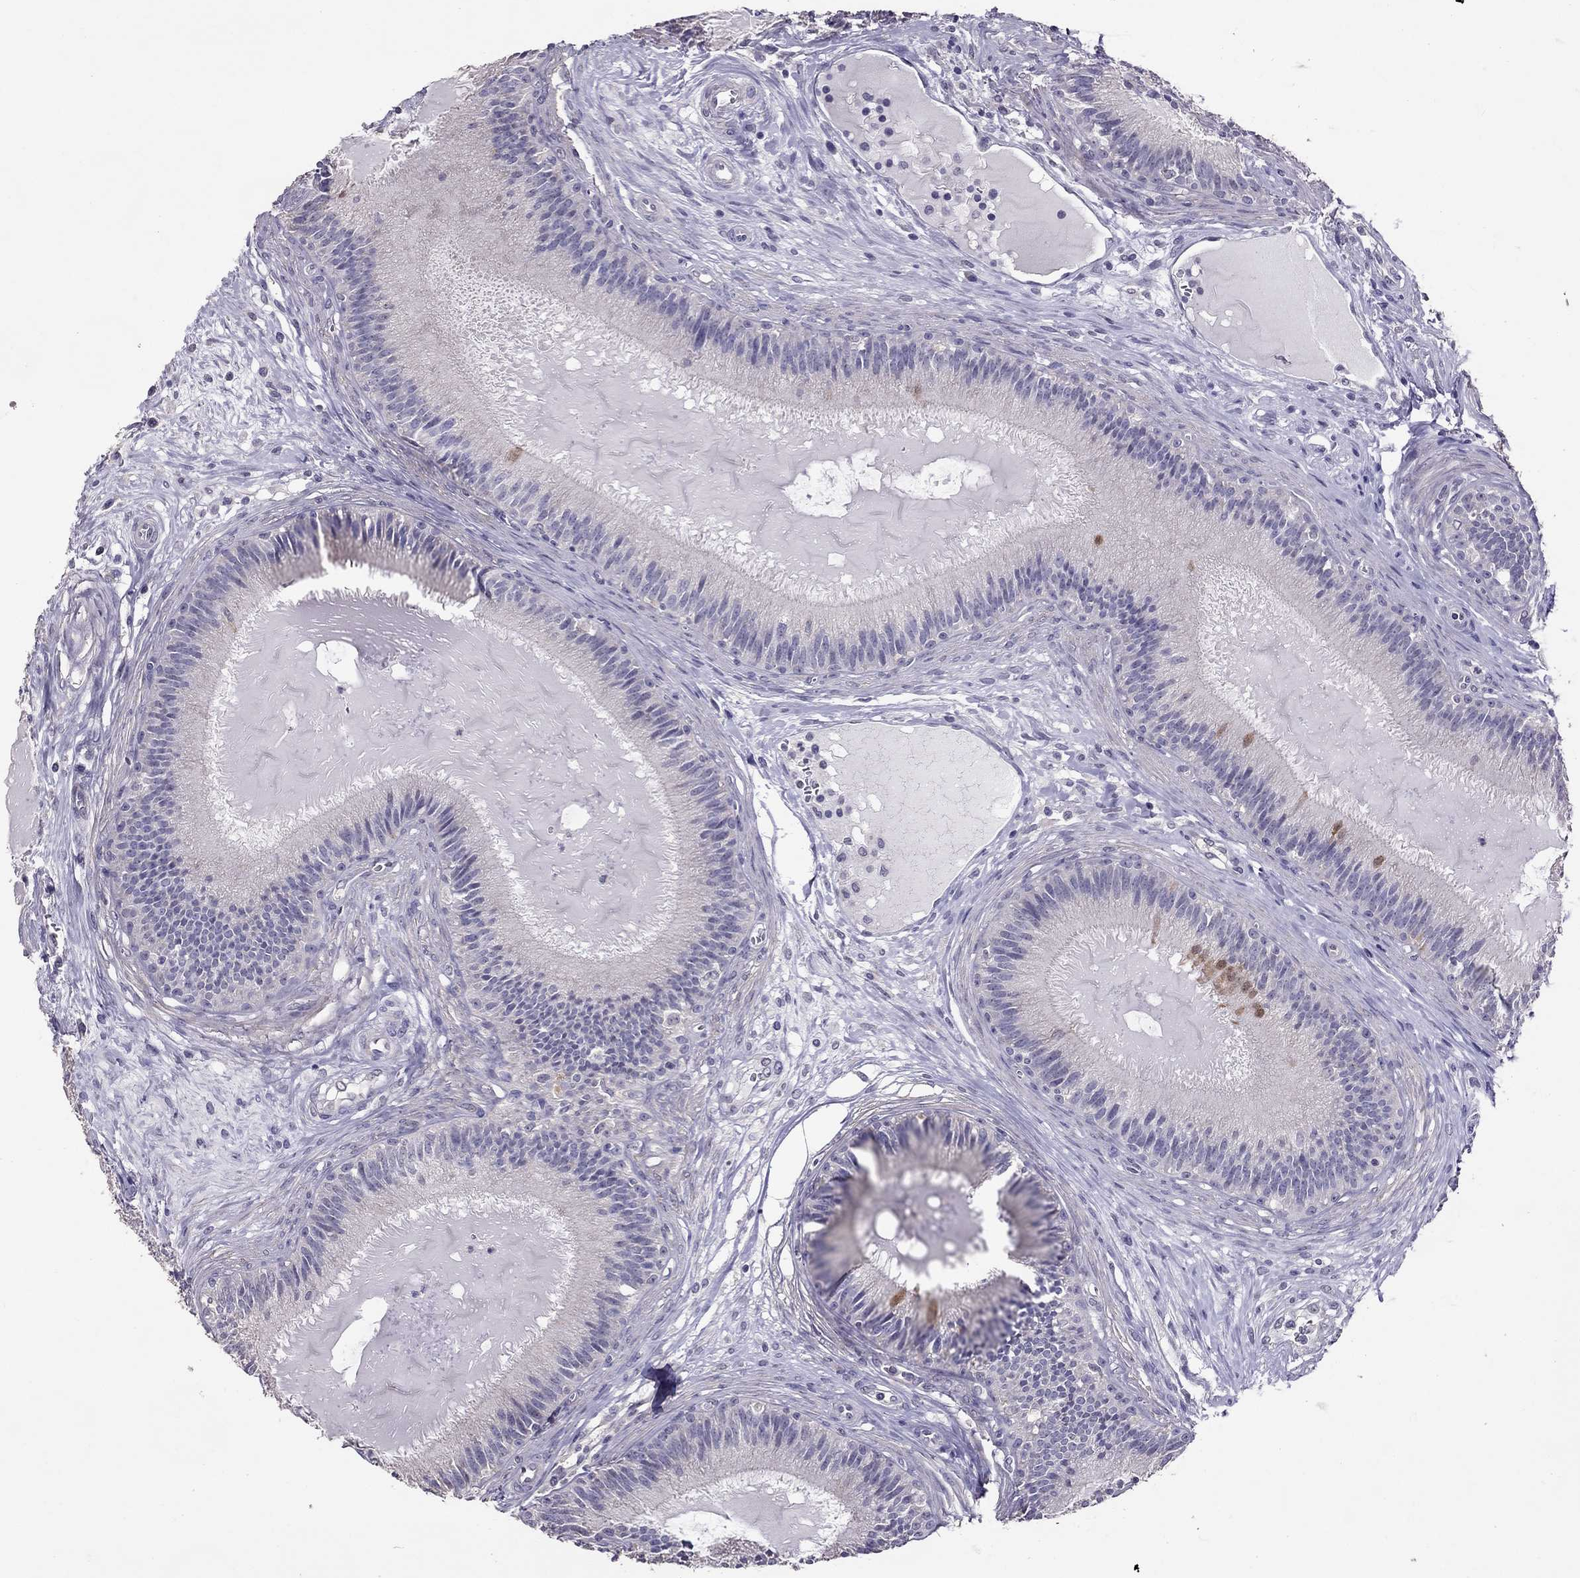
{"staining": {"intensity": "negative", "quantity": "none", "location": "none"}, "tissue": "epididymis", "cell_type": "Glandular cells", "image_type": "normal", "snomed": [{"axis": "morphology", "description": "Normal tissue, NOS"}, {"axis": "topography", "description": "Epididymis"}], "caption": "Immunohistochemistry (IHC) of benign human epididymis demonstrates no staining in glandular cells.", "gene": "LRRC46", "patient": {"sex": "male", "age": 27}}